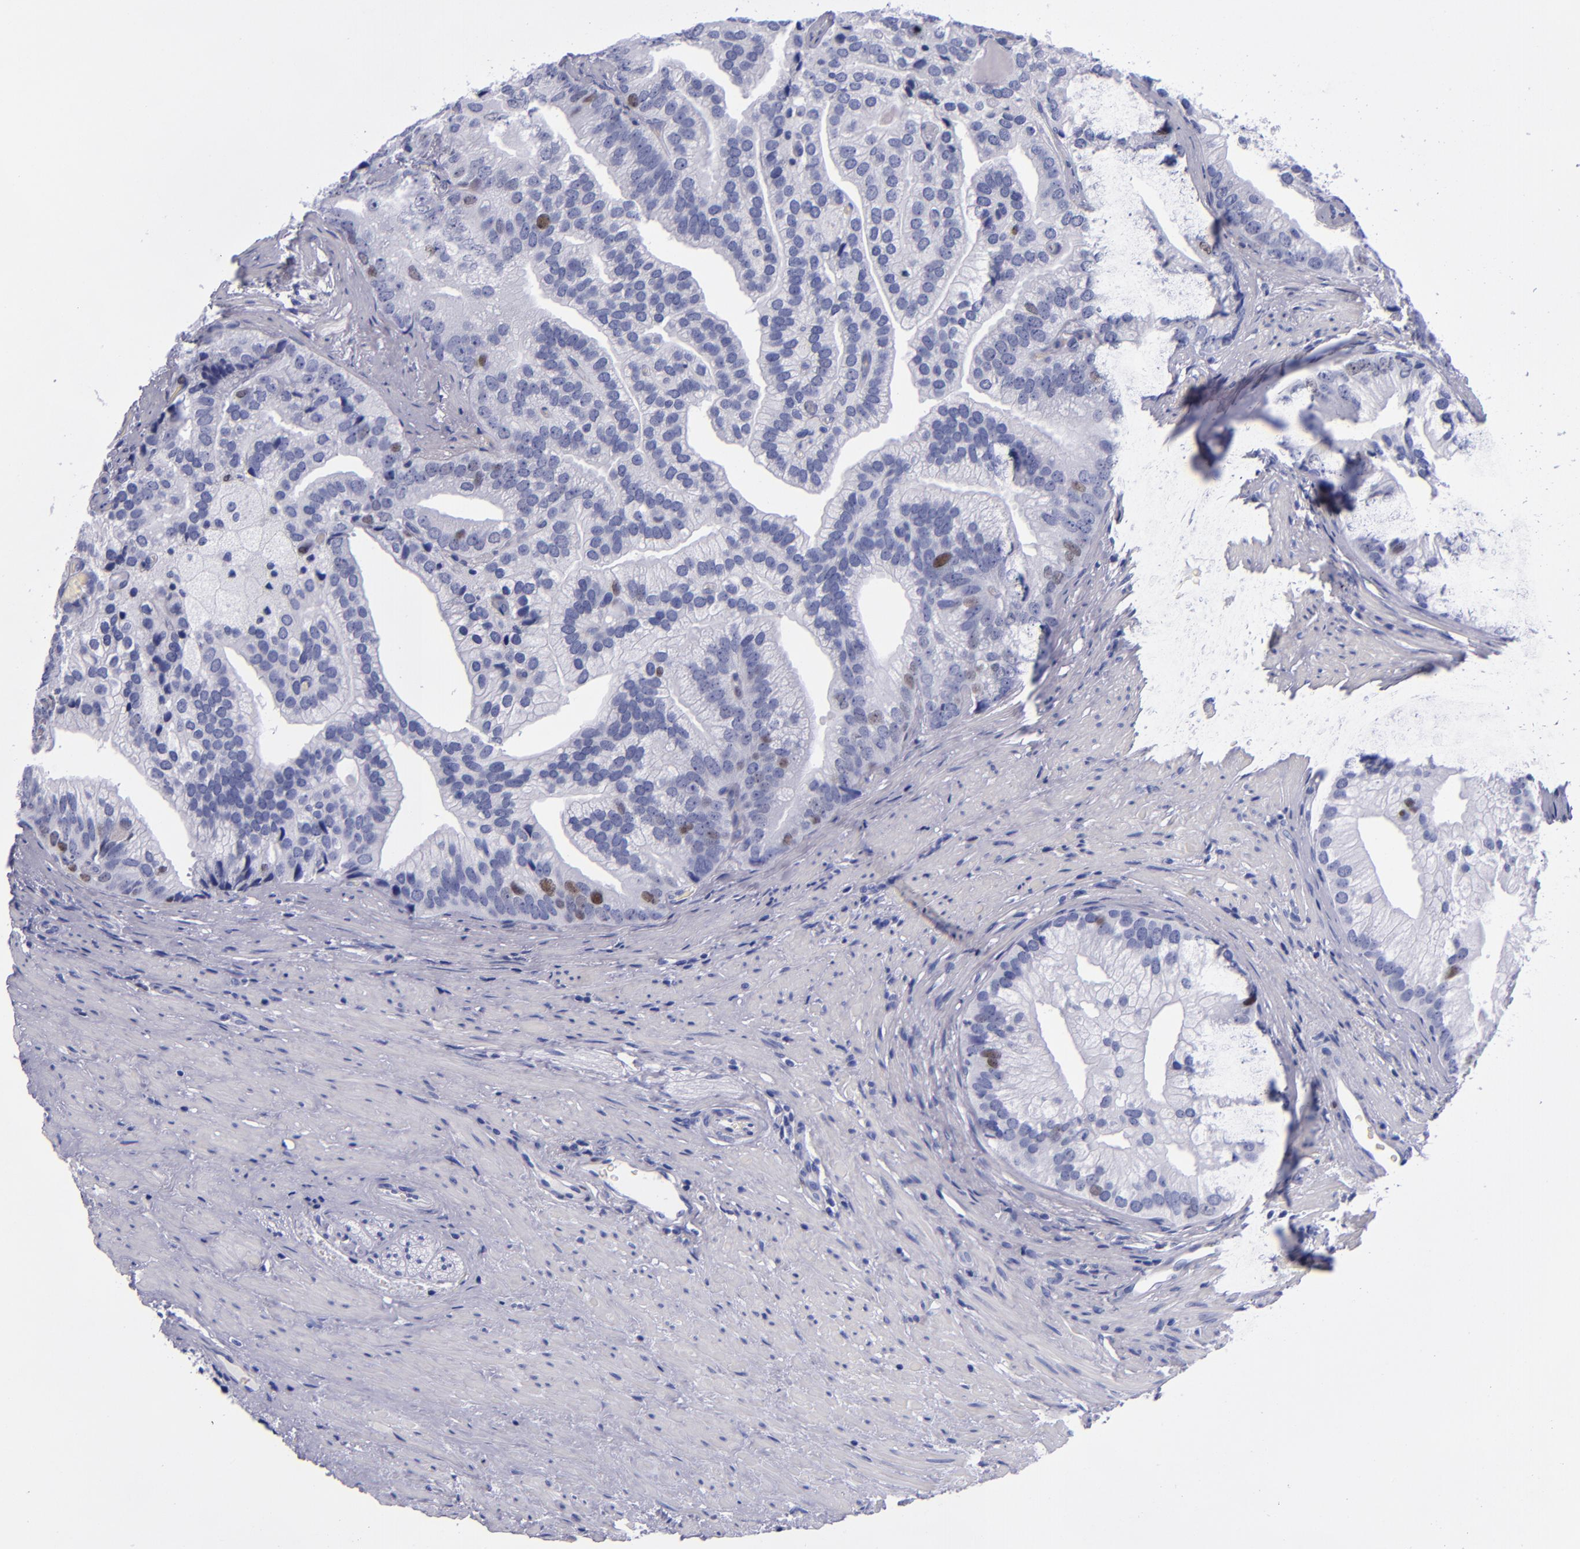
{"staining": {"intensity": "moderate", "quantity": "<25%", "location": "nuclear"}, "tissue": "prostate cancer", "cell_type": "Tumor cells", "image_type": "cancer", "snomed": [{"axis": "morphology", "description": "Adenocarcinoma, Low grade"}, {"axis": "topography", "description": "Prostate"}], "caption": "The image reveals a brown stain indicating the presence of a protein in the nuclear of tumor cells in prostate cancer (adenocarcinoma (low-grade)).", "gene": "MCM7", "patient": {"sex": "male", "age": 71}}